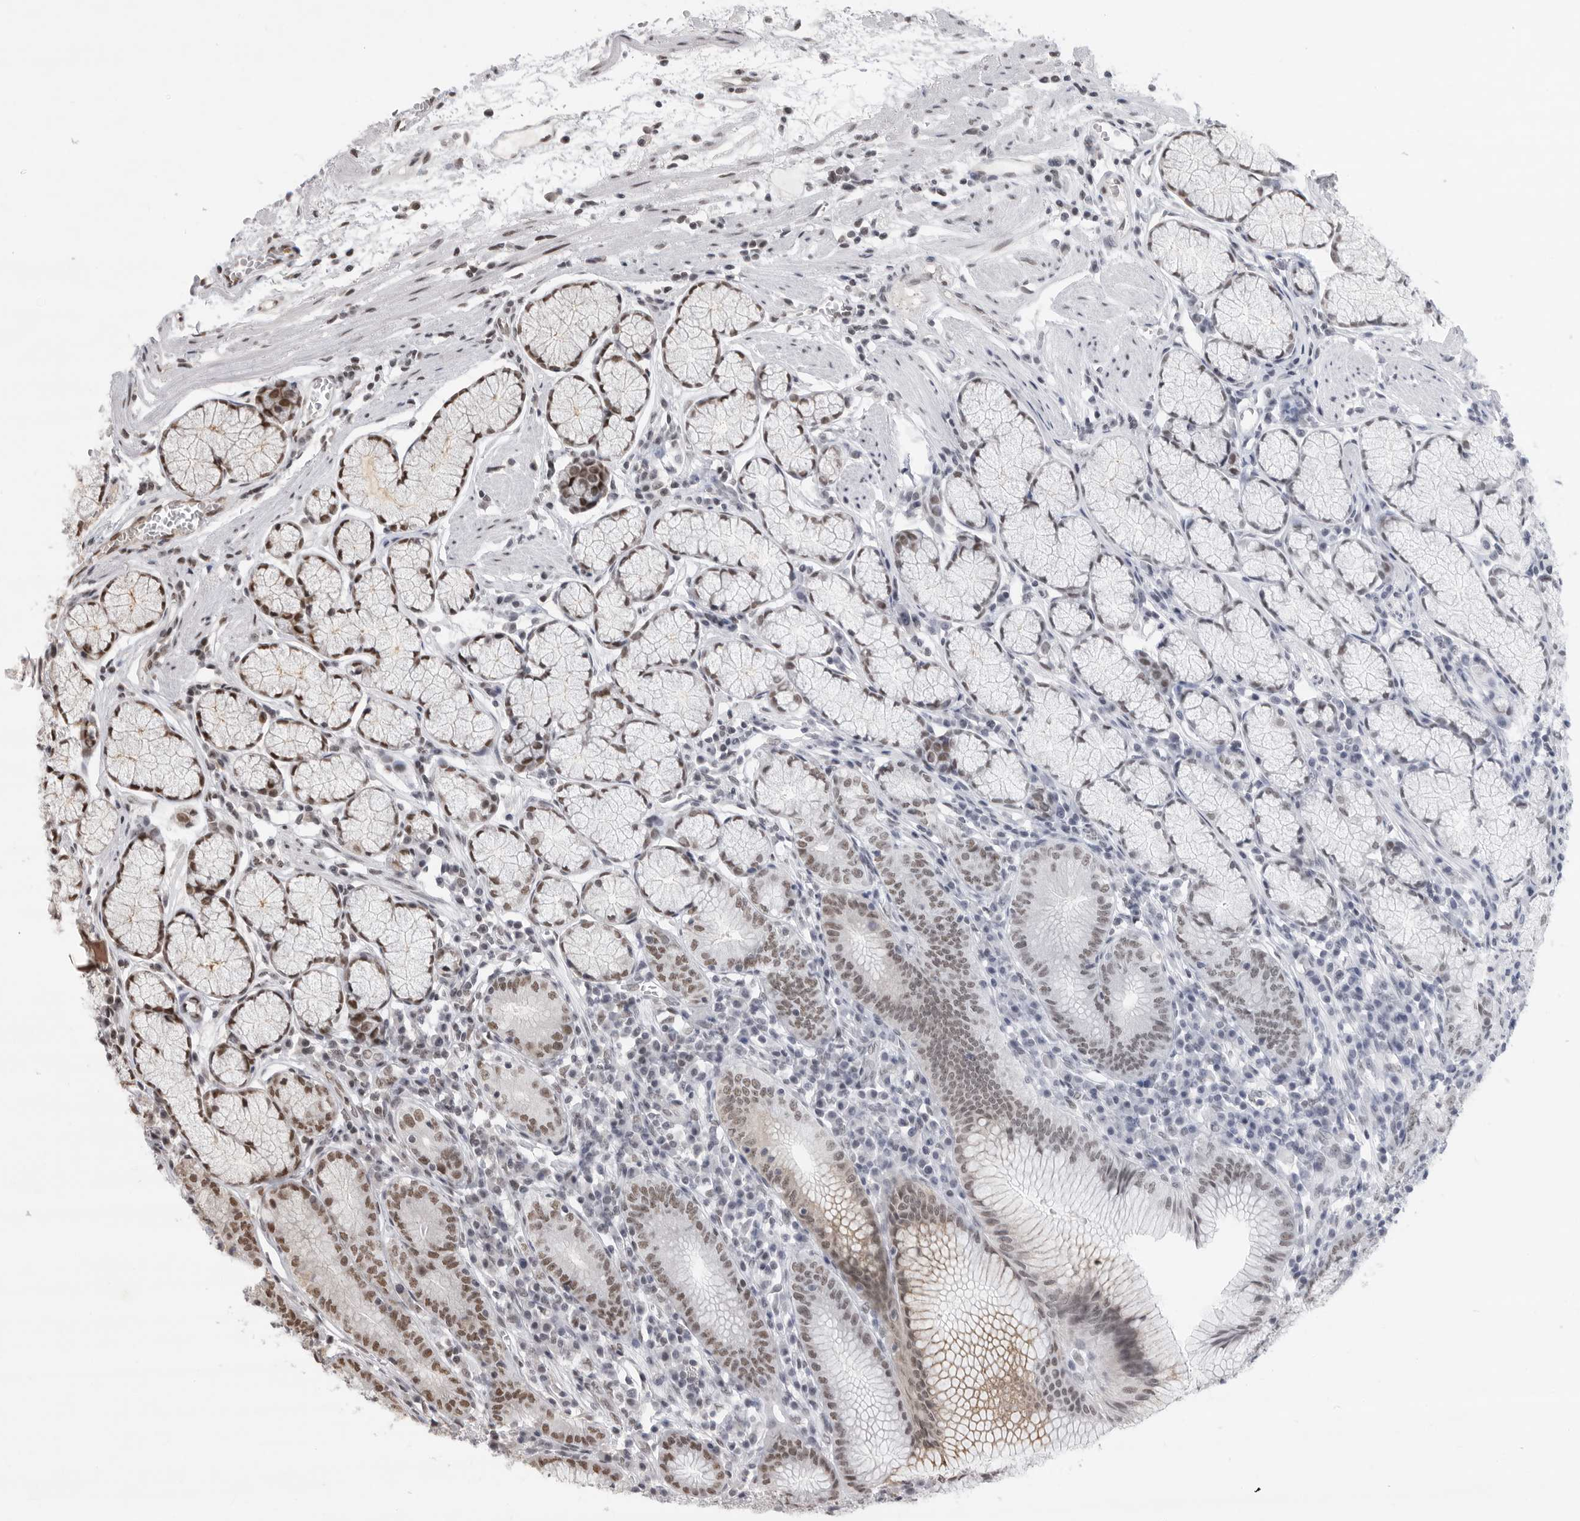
{"staining": {"intensity": "moderate", "quantity": "25%-75%", "location": "nuclear"}, "tissue": "stomach", "cell_type": "Glandular cells", "image_type": "normal", "snomed": [{"axis": "morphology", "description": "Normal tissue, NOS"}, {"axis": "topography", "description": "Stomach"}], "caption": "The histopathology image reveals staining of normal stomach, revealing moderate nuclear protein expression (brown color) within glandular cells.", "gene": "ZNF830", "patient": {"sex": "male", "age": 55}}